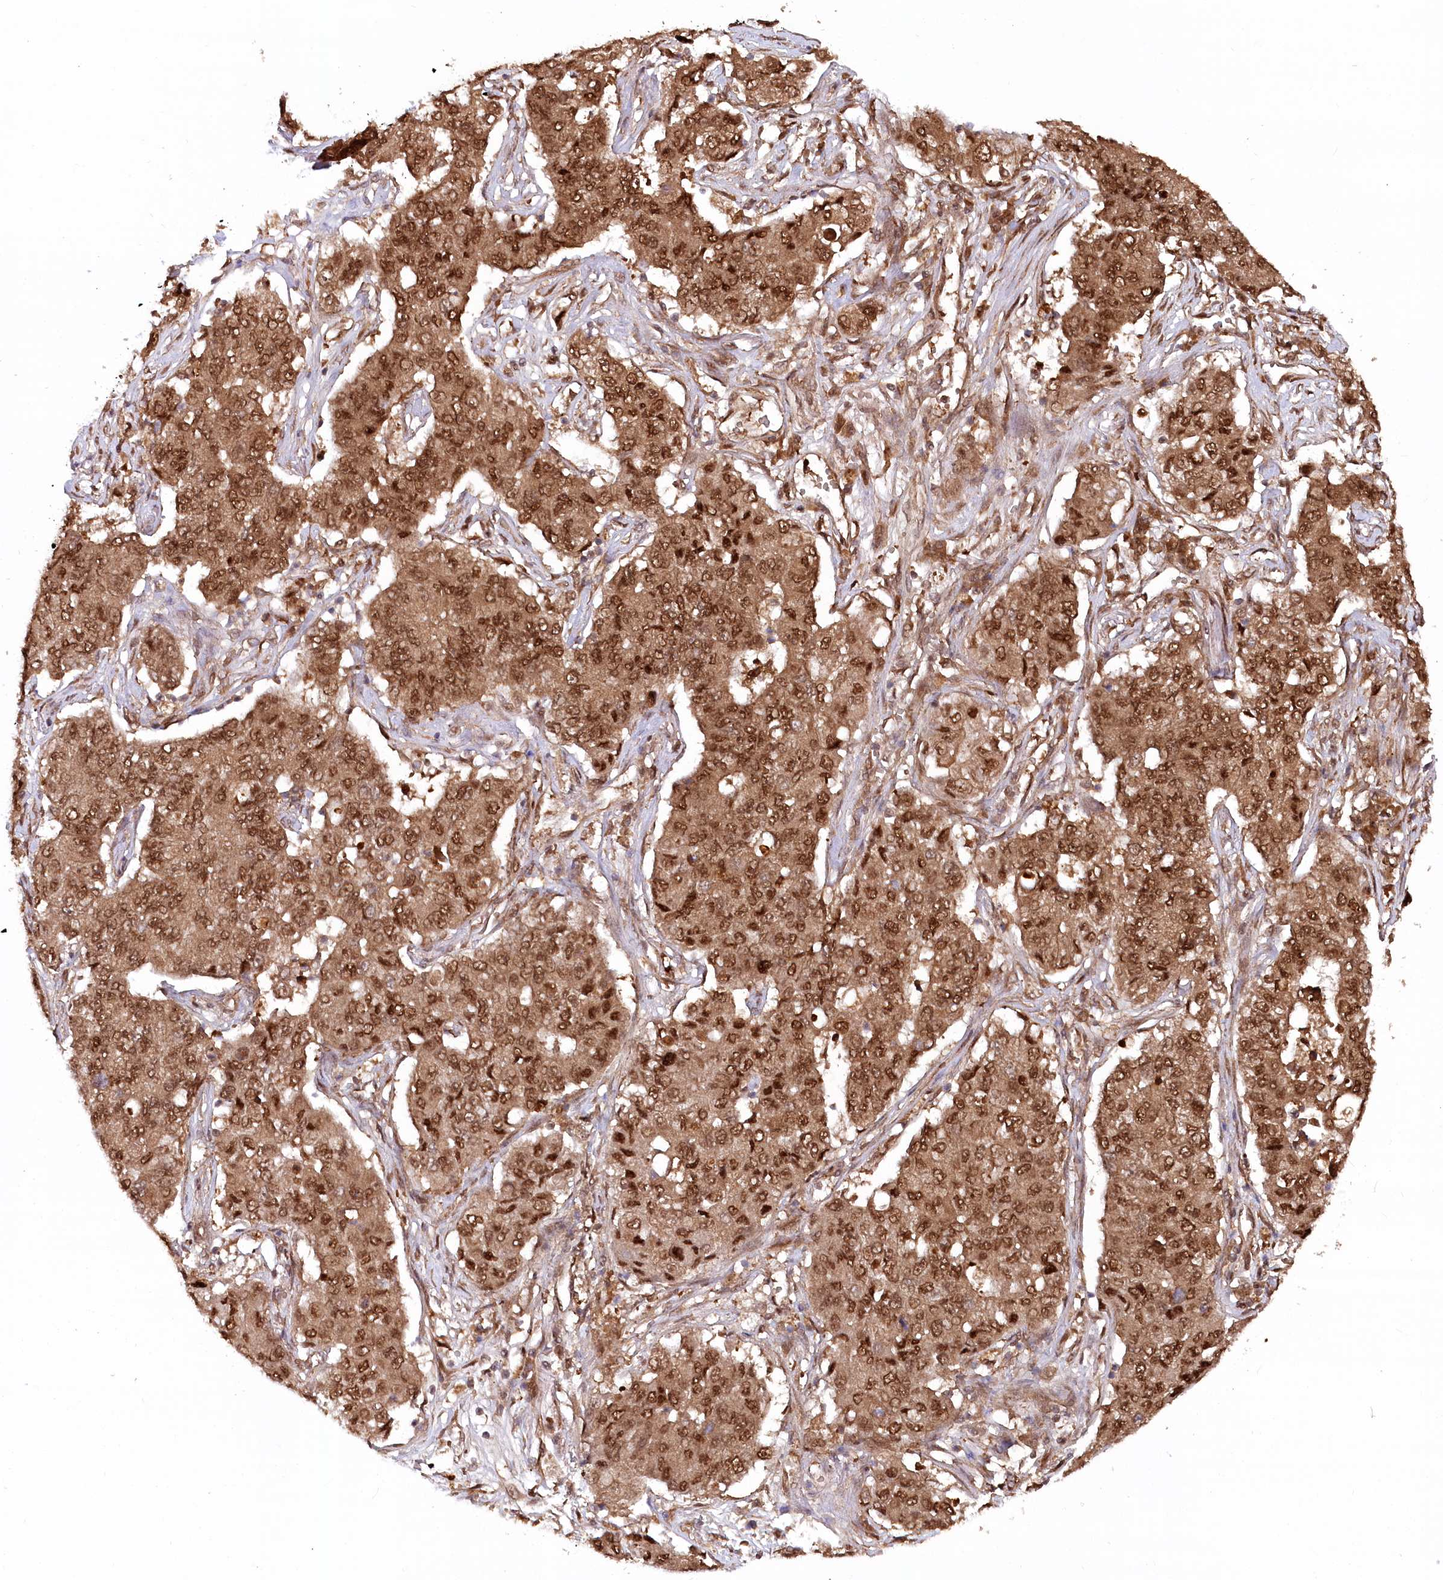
{"staining": {"intensity": "strong", "quantity": ">75%", "location": "cytoplasmic/membranous,nuclear"}, "tissue": "lung cancer", "cell_type": "Tumor cells", "image_type": "cancer", "snomed": [{"axis": "morphology", "description": "Squamous cell carcinoma, NOS"}, {"axis": "topography", "description": "Lung"}], "caption": "A brown stain shows strong cytoplasmic/membranous and nuclear positivity of a protein in lung squamous cell carcinoma tumor cells. The protein of interest is stained brown, and the nuclei are stained in blue (DAB (3,3'-diaminobenzidine) IHC with brightfield microscopy, high magnification).", "gene": "PSMA1", "patient": {"sex": "male", "age": 74}}